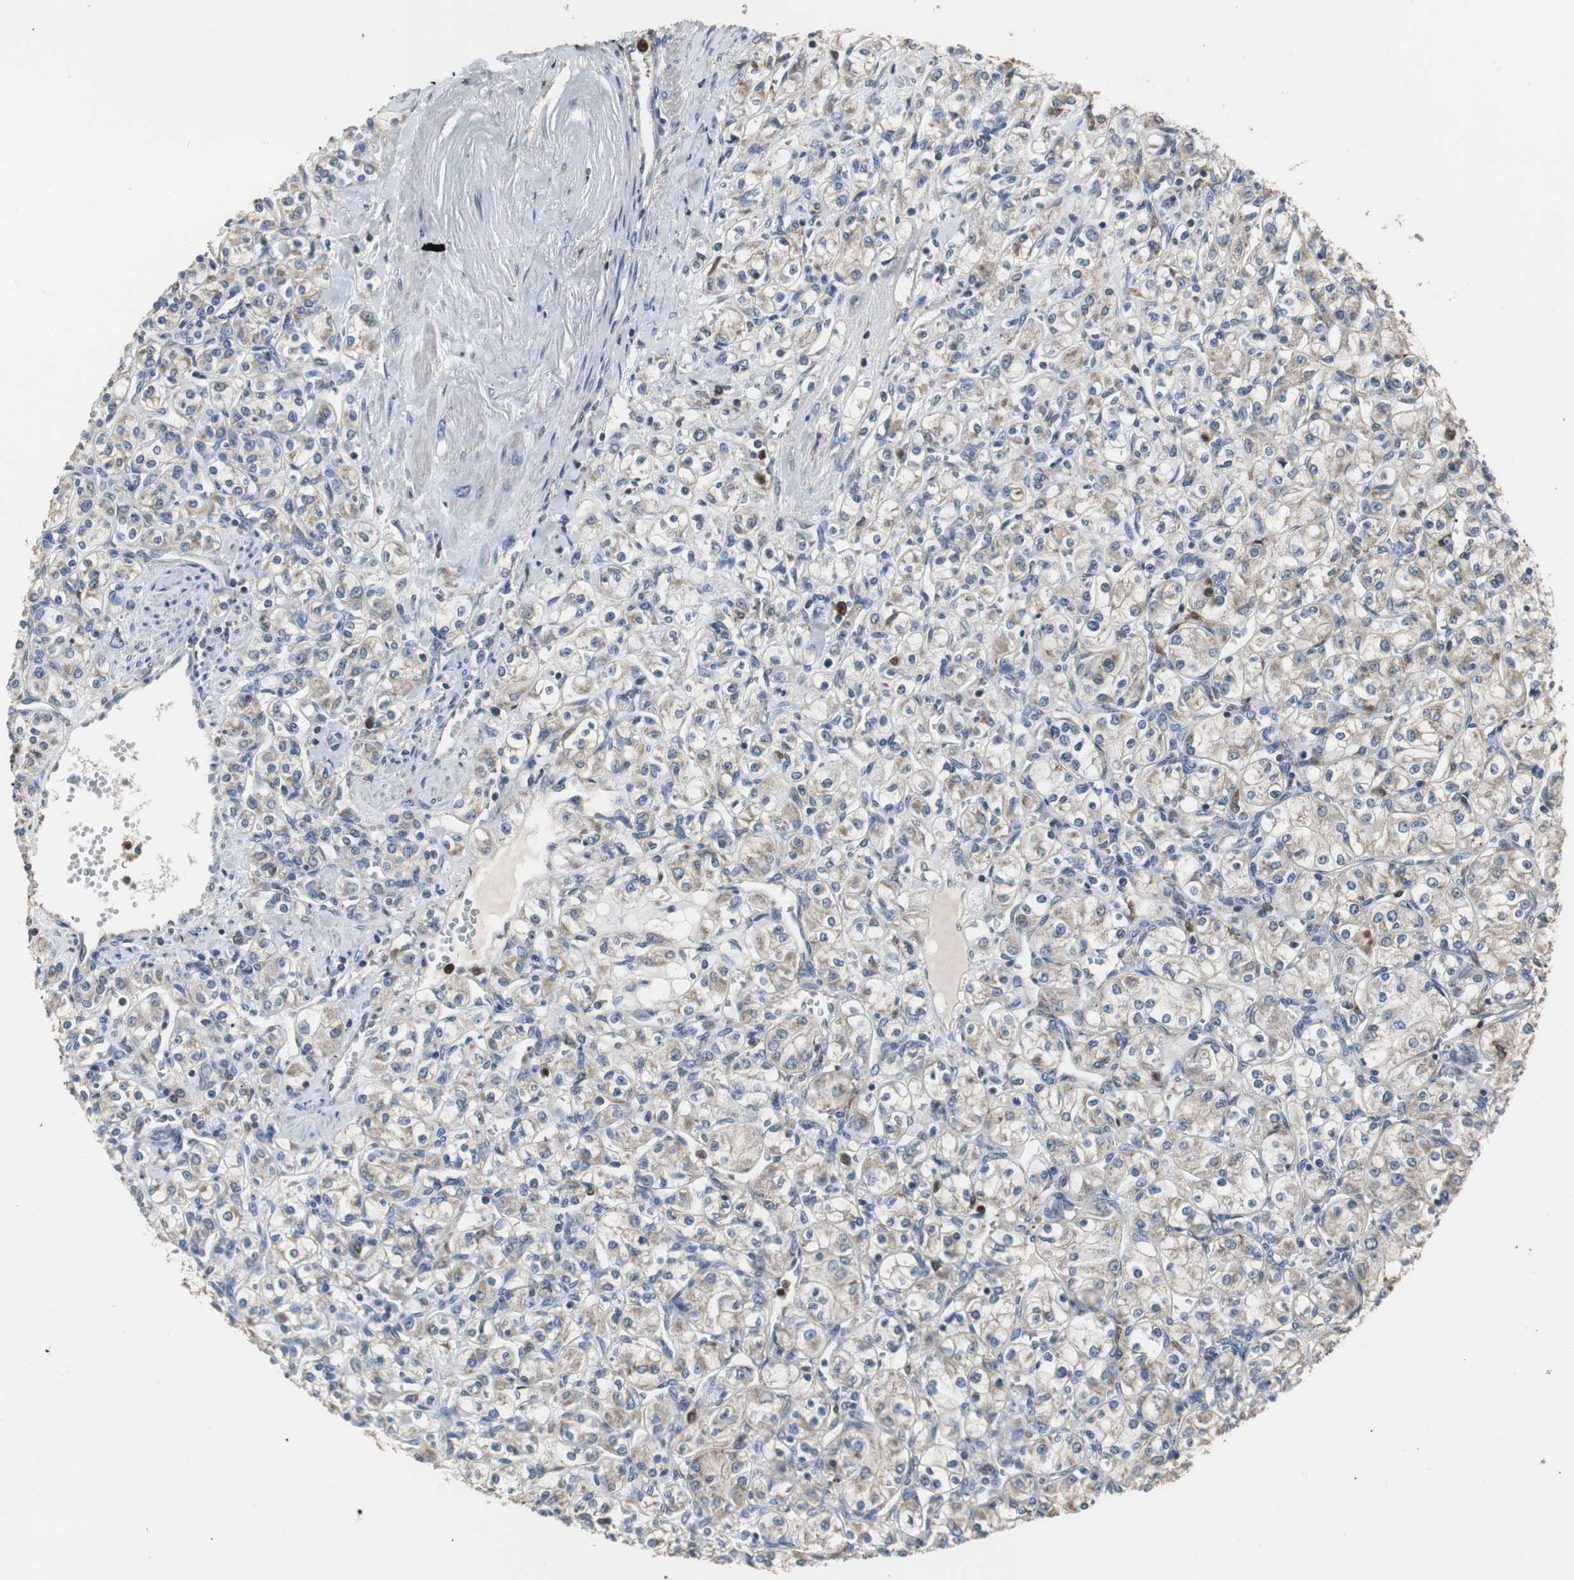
{"staining": {"intensity": "weak", "quantity": "25%-75%", "location": "cytoplasmic/membranous"}, "tissue": "renal cancer", "cell_type": "Tumor cells", "image_type": "cancer", "snomed": [{"axis": "morphology", "description": "Adenocarcinoma, NOS"}, {"axis": "topography", "description": "Kidney"}], "caption": "Tumor cells demonstrate low levels of weak cytoplasmic/membranous positivity in approximately 25%-75% of cells in human renal adenocarcinoma.", "gene": "NCF2", "patient": {"sex": "male", "age": 77}}